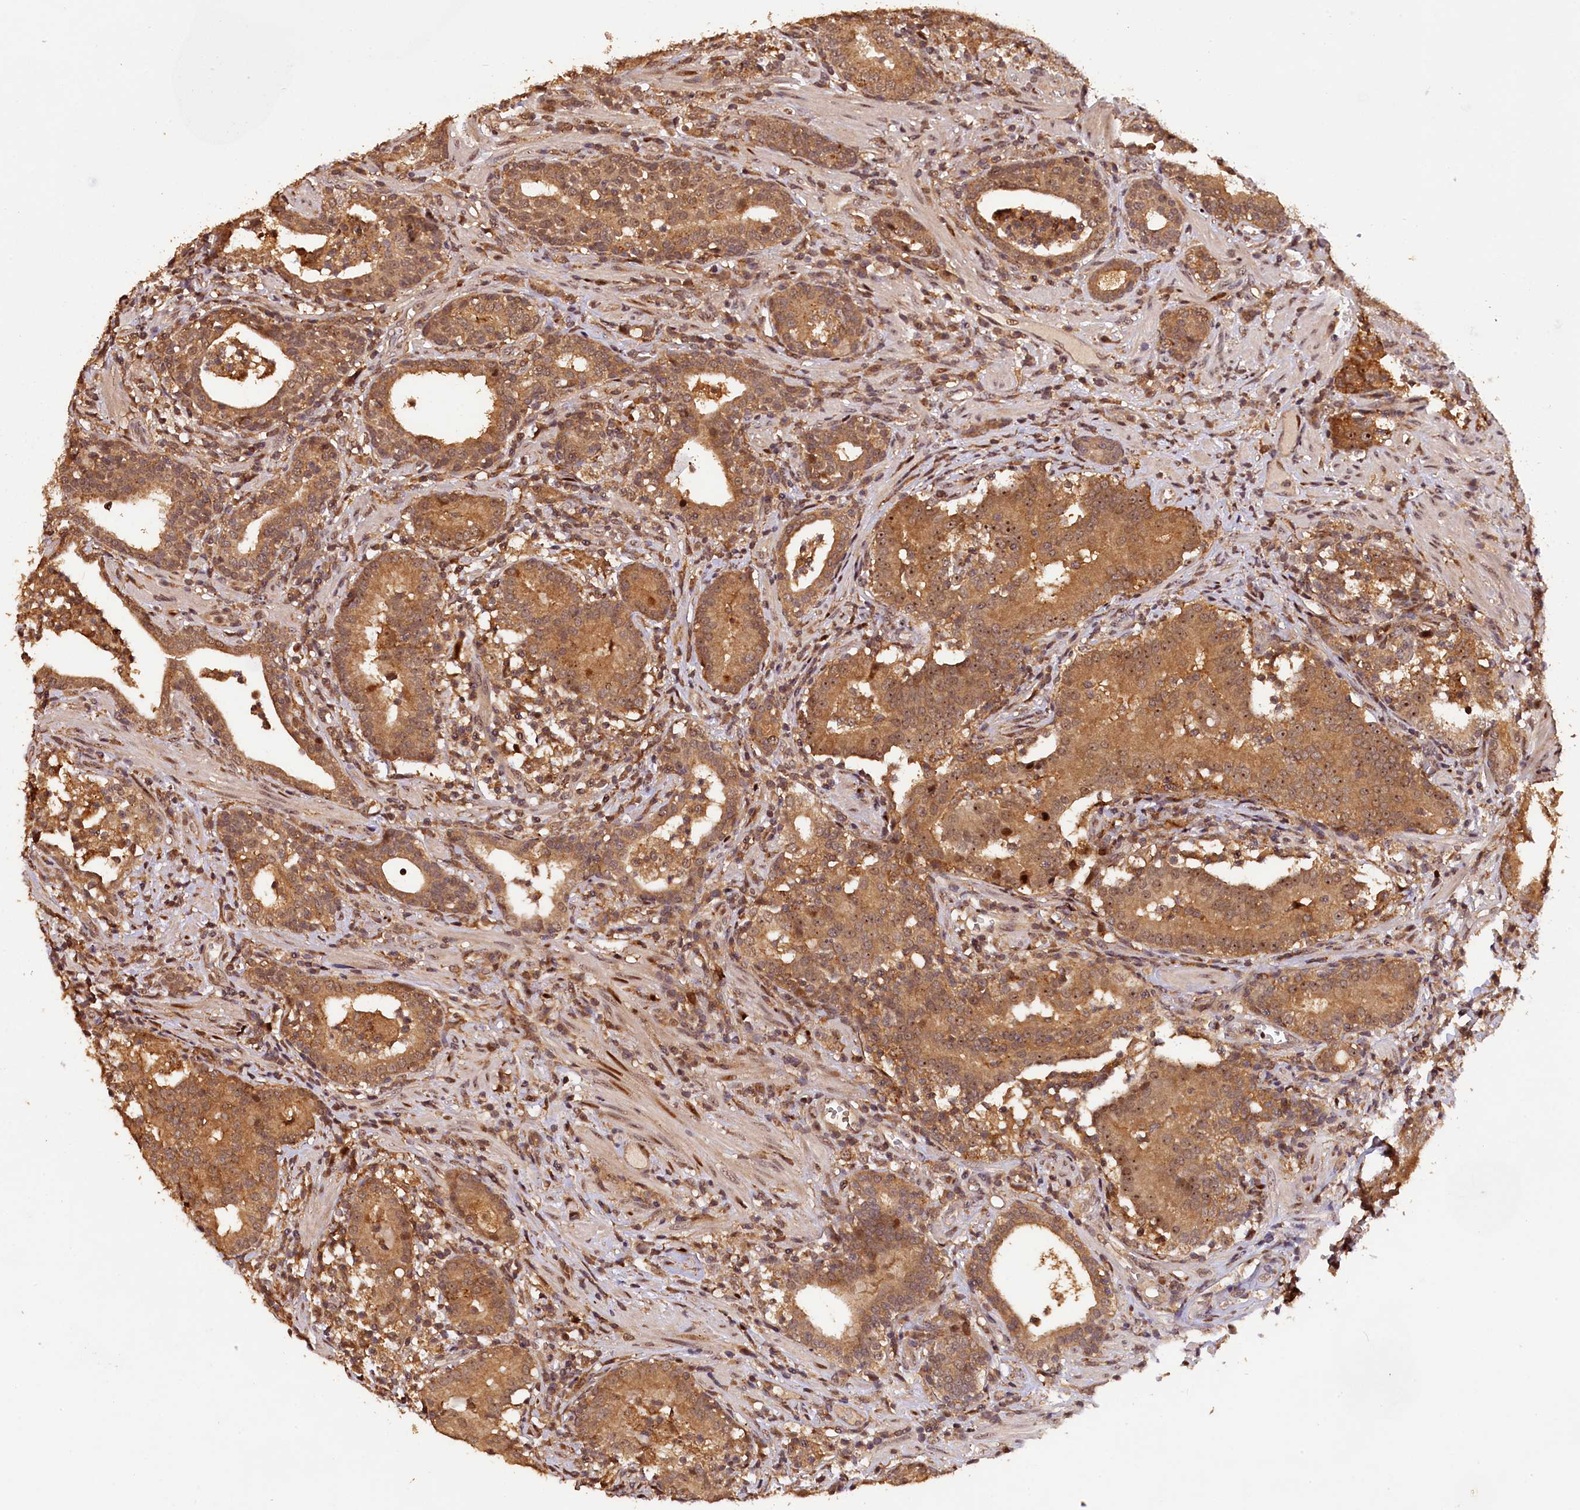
{"staining": {"intensity": "moderate", "quantity": ">75%", "location": "cytoplasmic/membranous"}, "tissue": "prostate cancer", "cell_type": "Tumor cells", "image_type": "cancer", "snomed": [{"axis": "morphology", "description": "Adenocarcinoma, High grade"}, {"axis": "topography", "description": "Prostate"}], "caption": "Protein staining shows moderate cytoplasmic/membranous positivity in approximately >75% of tumor cells in prostate adenocarcinoma (high-grade).", "gene": "PHAF1", "patient": {"sex": "male", "age": 67}}